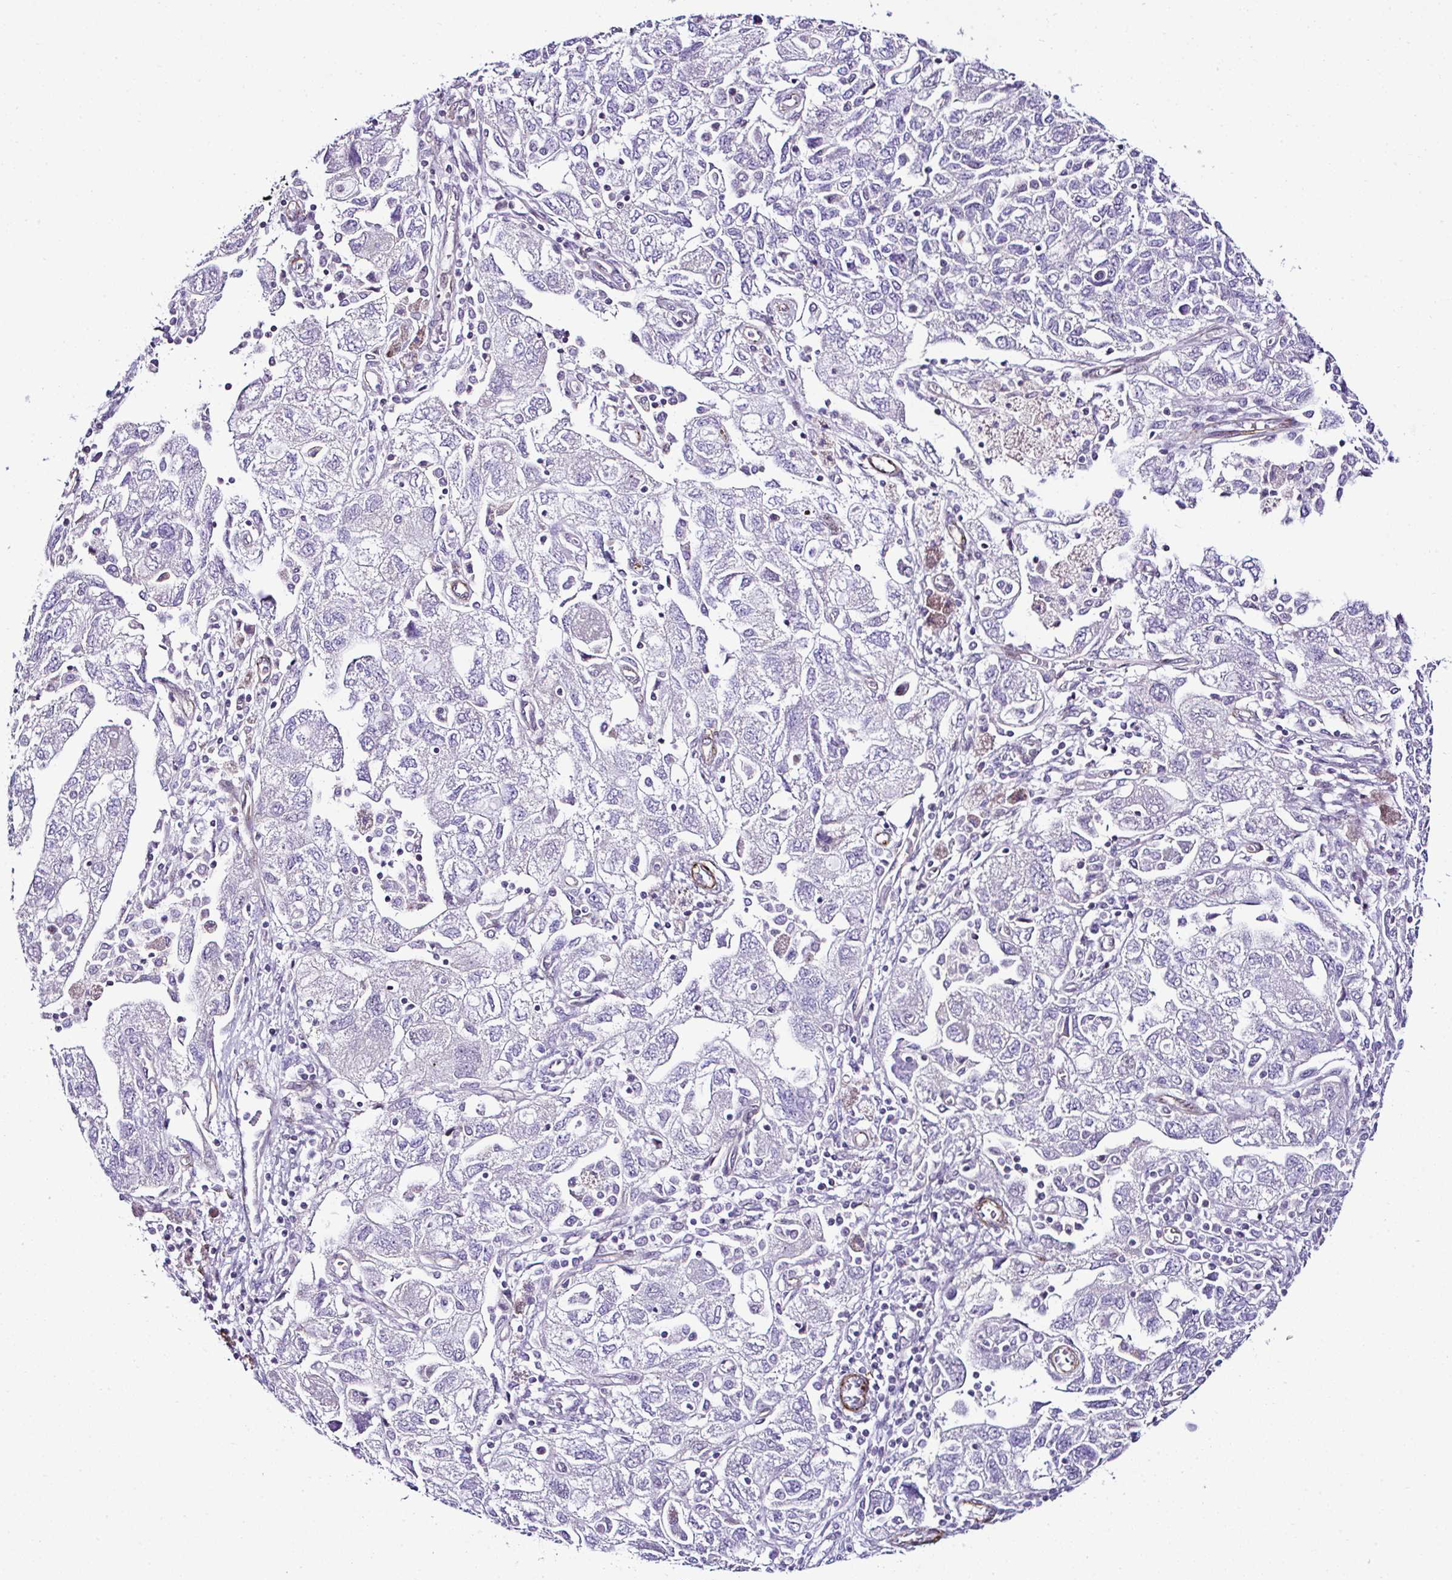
{"staining": {"intensity": "negative", "quantity": "none", "location": "none"}, "tissue": "ovarian cancer", "cell_type": "Tumor cells", "image_type": "cancer", "snomed": [{"axis": "morphology", "description": "Carcinoma, NOS"}, {"axis": "morphology", "description": "Cystadenocarcinoma, serous, NOS"}, {"axis": "topography", "description": "Ovary"}], "caption": "Tumor cells are negative for brown protein staining in ovarian cancer.", "gene": "FBXO34", "patient": {"sex": "female", "age": 69}}